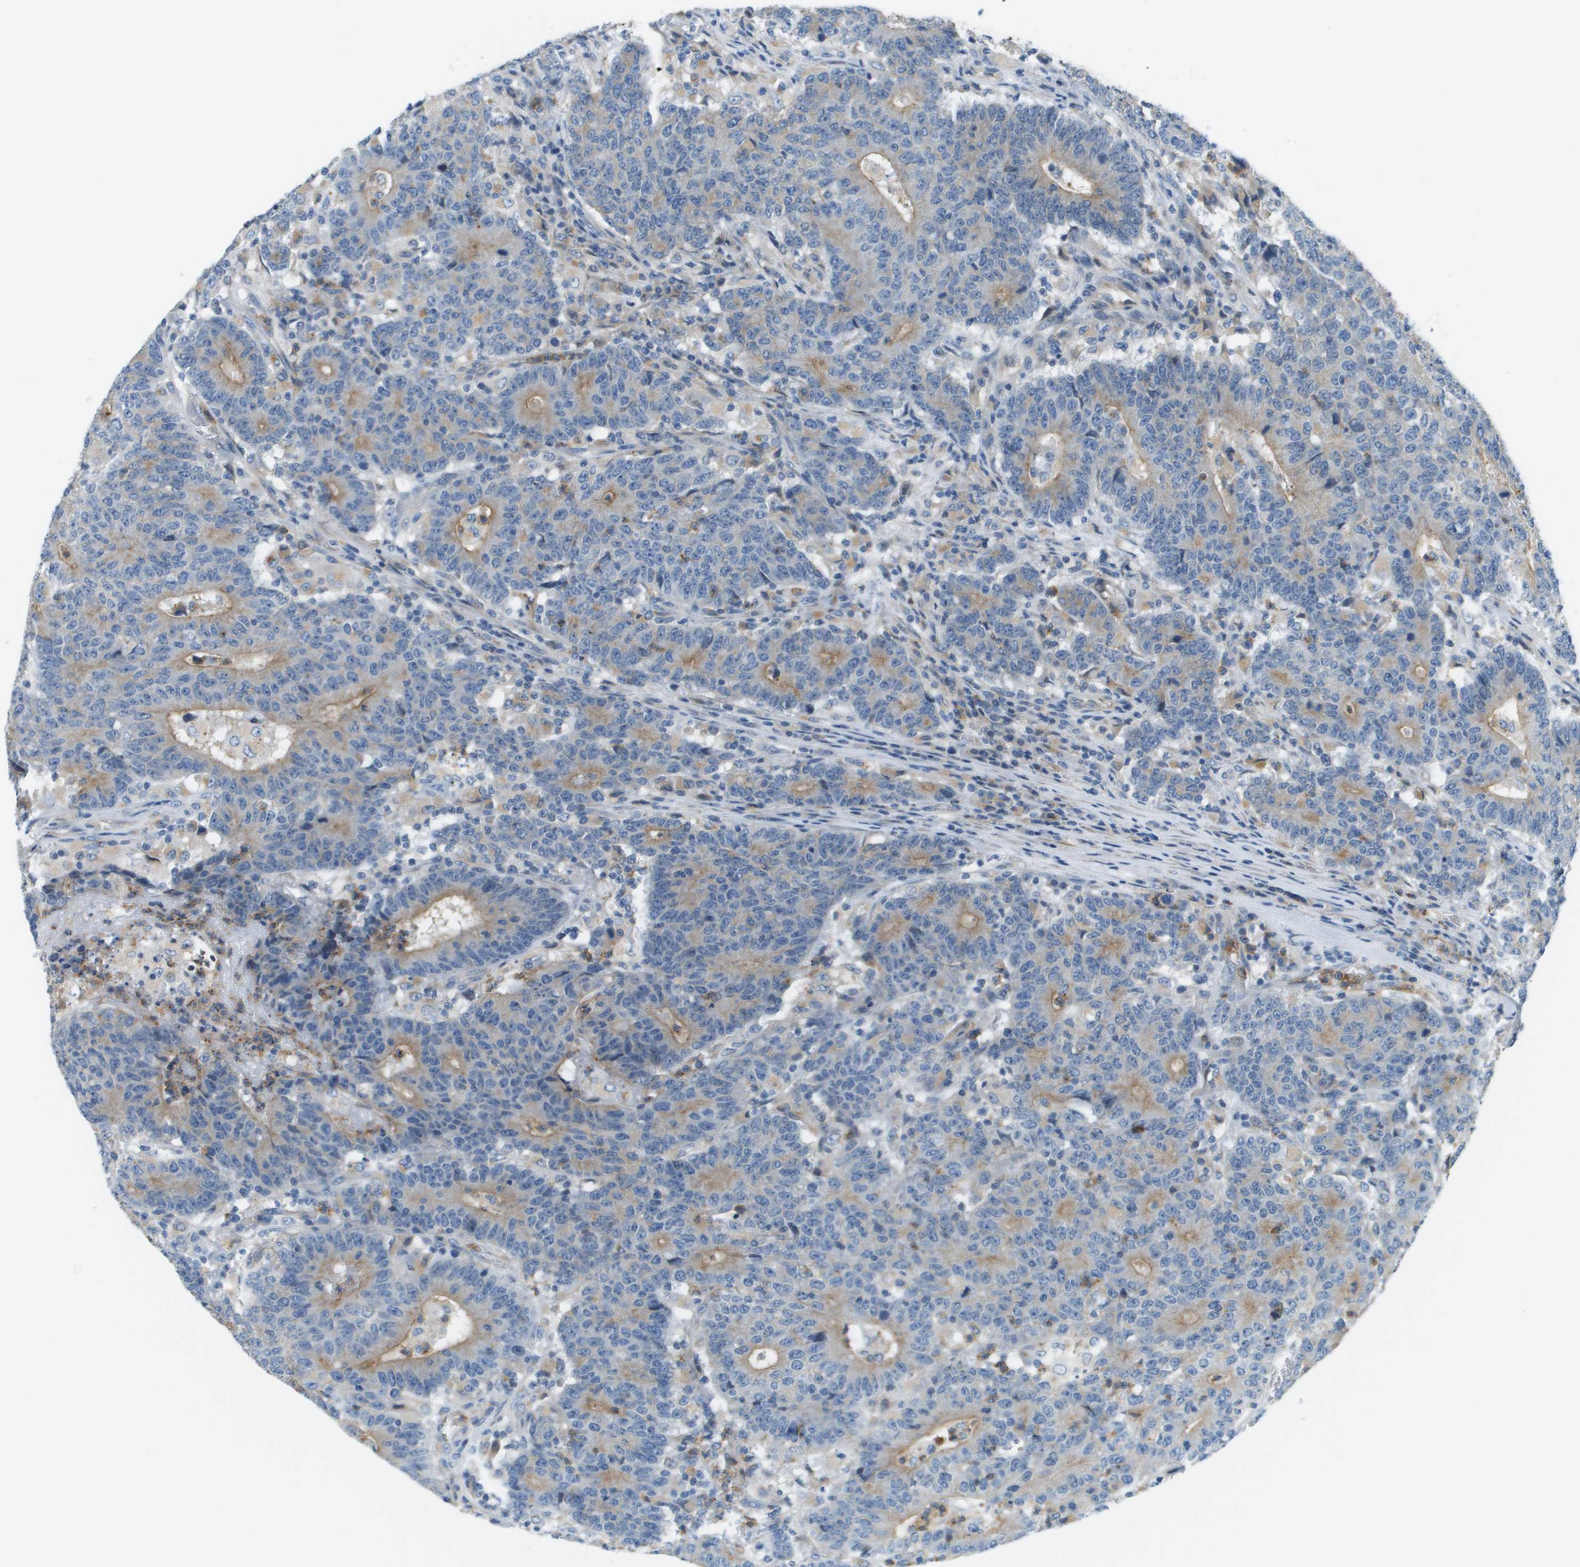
{"staining": {"intensity": "weak", "quantity": "25%-75%", "location": "cytoplasmic/membranous"}, "tissue": "colorectal cancer", "cell_type": "Tumor cells", "image_type": "cancer", "snomed": [{"axis": "morphology", "description": "Normal tissue, NOS"}, {"axis": "morphology", "description": "Adenocarcinoma, NOS"}, {"axis": "topography", "description": "Colon"}], "caption": "Colorectal cancer (adenocarcinoma) tissue displays weak cytoplasmic/membranous expression in approximately 25%-75% of tumor cells", "gene": "MYH11", "patient": {"sex": "female", "age": 75}}